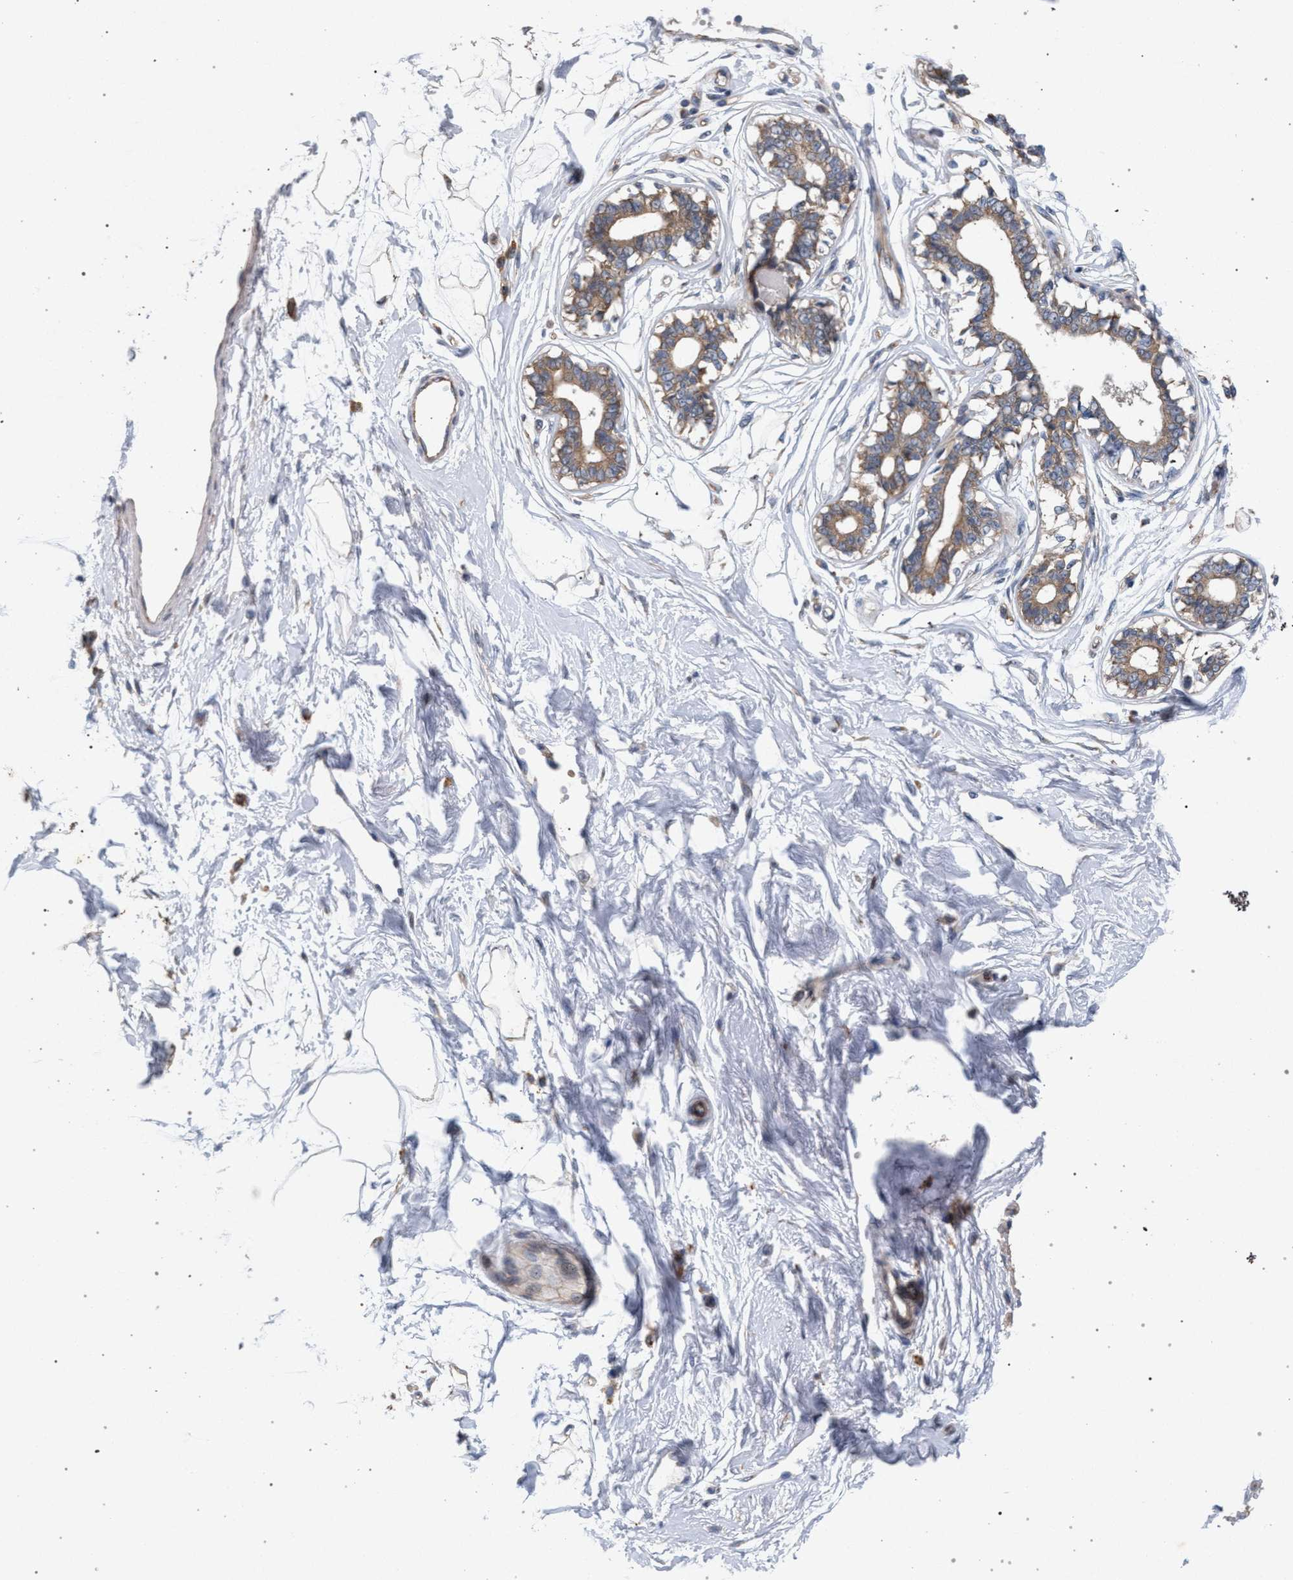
{"staining": {"intensity": "negative", "quantity": "none", "location": "none"}, "tissue": "breast", "cell_type": "Adipocytes", "image_type": "normal", "snomed": [{"axis": "morphology", "description": "Normal tissue, NOS"}, {"axis": "topography", "description": "Breast"}], "caption": "Image shows no significant protein staining in adipocytes of normal breast.", "gene": "MAMDC2", "patient": {"sex": "female", "age": 45}}